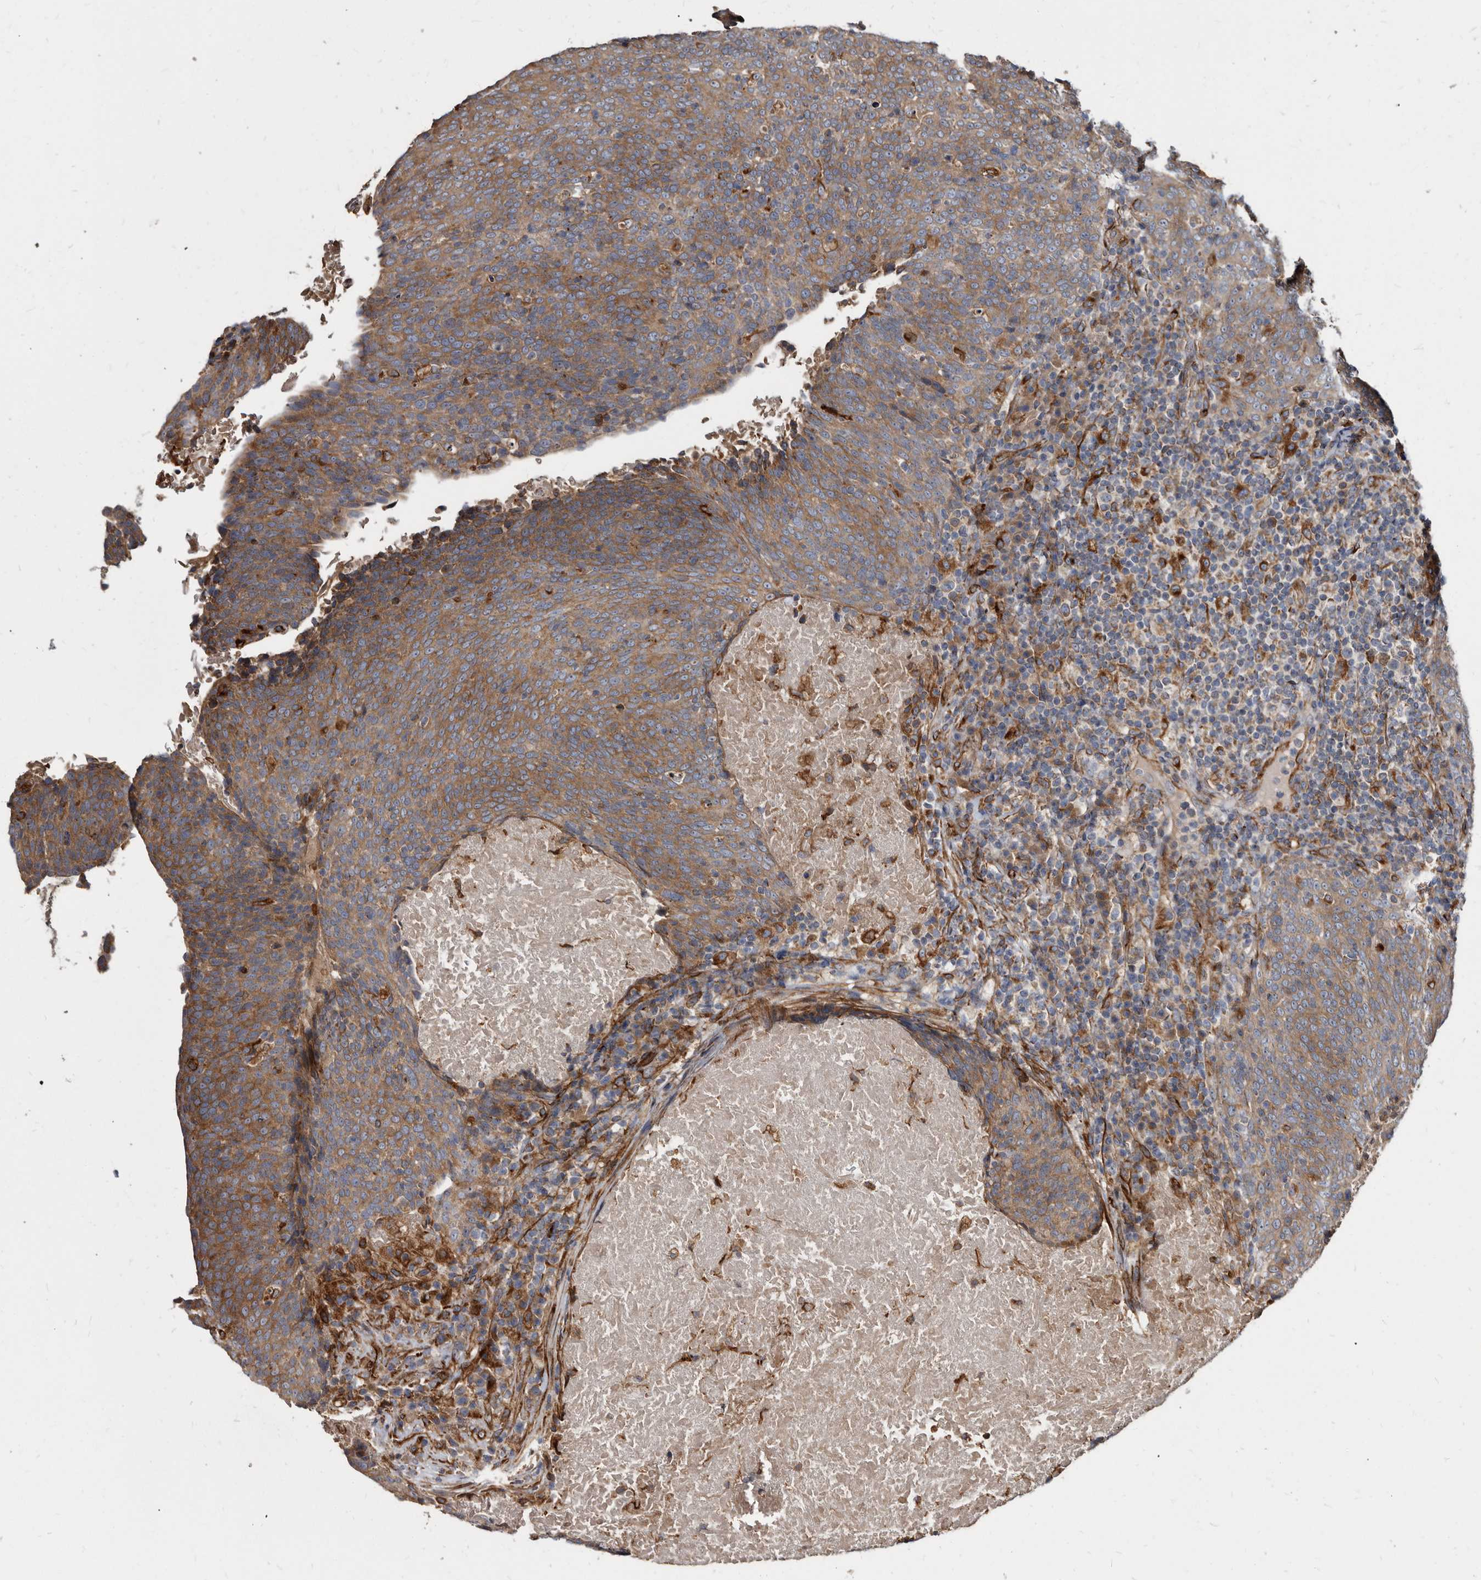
{"staining": {"intensity": "moderate", "quantity": "25%-75%", "location": "cytoplasmic/membranous"}, "tissue": "head and neck cancer", "cell_type": "Tumor cells", "image_type": "cancer", "snomed": [{"axis": "morphology", "description": "Squamous cell carcinoma, NOS"}, {"axis": "morphology", "description": "Squamous cell carcinoma, metastatic, NOS"}, {"axis": "topography", "description": "Lymph node"}, {"axis": "topography", "description": "Head-Neck"}], "caption": "Immunohistochemical staining of human head and neck cancer (squamous cell carcinoma) shows medium levels of moderate cytoplasmic/membranous protein expression in approximately 25%-75% of tumor cells.", "gene": "KCTD20", "patient": {"sex": "male", "age": 62}}